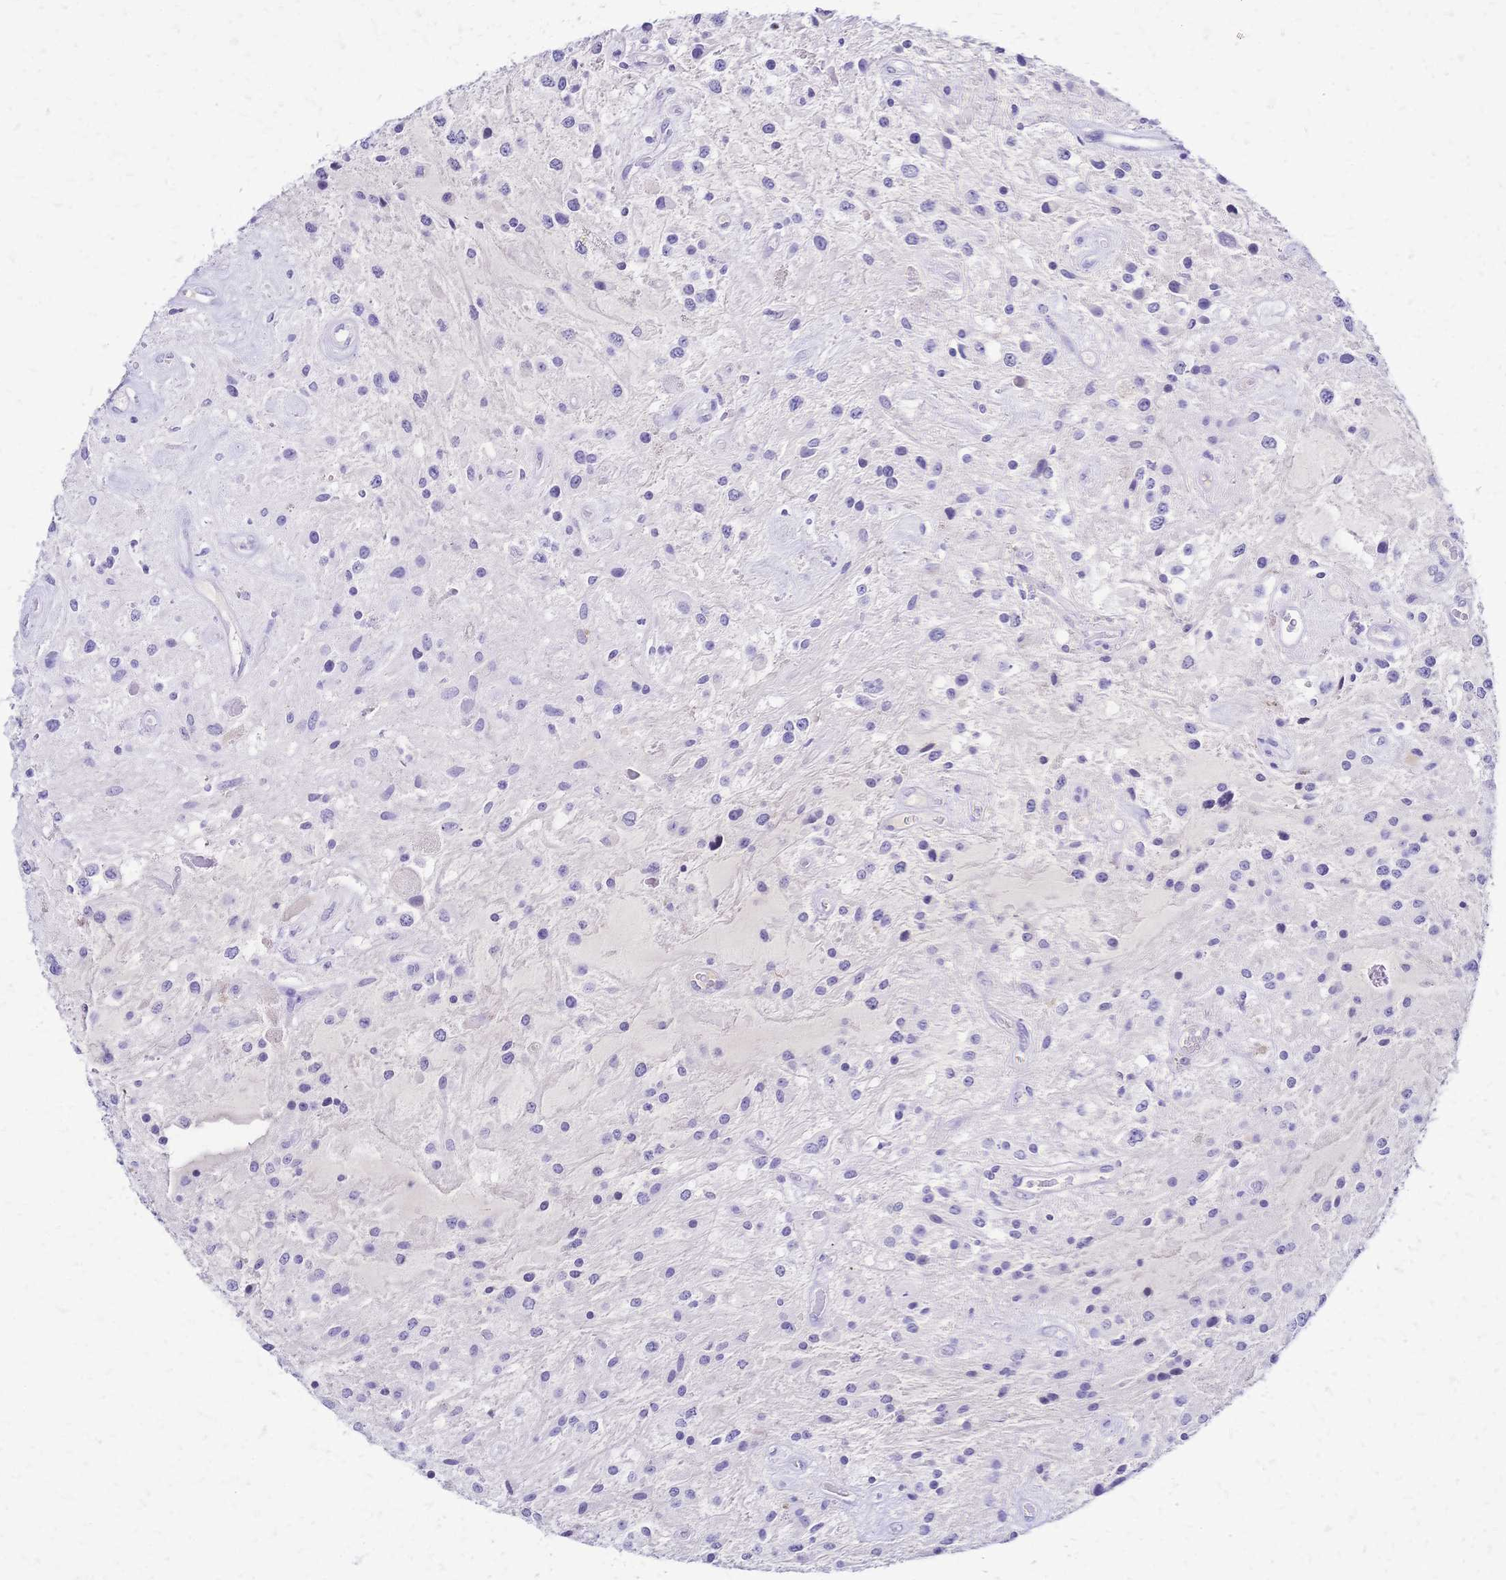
{"staining": {"intensity": "negative", "quantity": "none", "location": "none"}, "tissue": "glioma", "cell_type": "Tumor cells", "image_type": "cancer", "snomed": [{"axis": "morphology", "description": "Glioma, malignant, Low grade"}, {"axis": "topography", "description": "Cerebellum"}], "caption": "This image is of glioma stained with immunohistochemistry to label a protein in brown with the nuclei are counter-stained blue. There is no positivity in tumor cells. Nuclei are stained in blue.", "gene": "FA2H", "patient": {"sex": "female", "age": 14}}